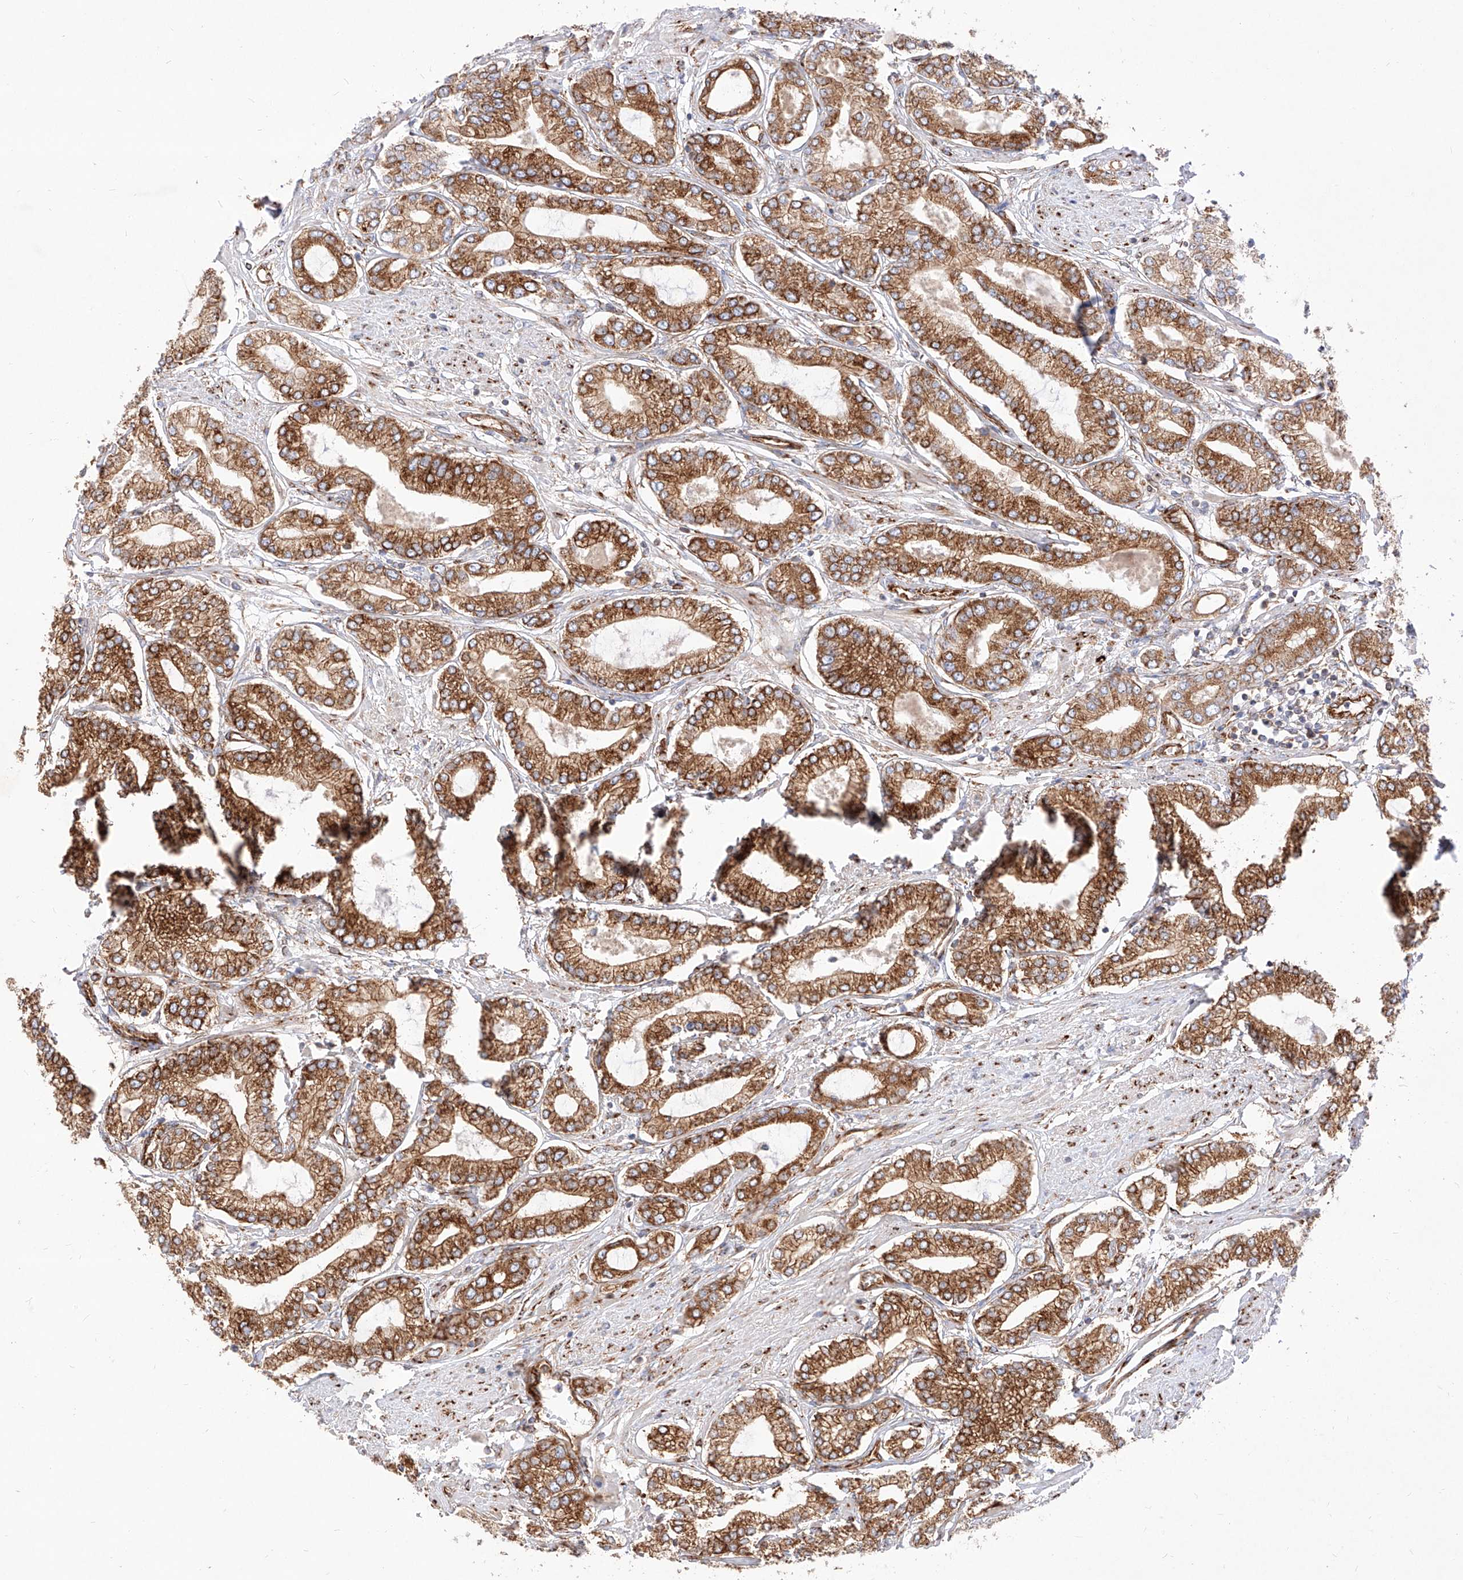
{"staining": {"intensity": "moderate", "quantity": ">75%", "location": "cytoplasmic/membranous"}, "tissue": "prostate cancer", "cell_type": "Tumor cells", "image_type": "cancer", "snomed": [{"axis": "morphology", "description": "Adenocarcinoma, Low grade"}, {"axis": "topography", "description": "Prostate"}], "caption": "High-power microscopy captured an immunohistochemistry photomicrograph of prostate cancer, revealing moderate cytoplasmic/membranous positivity in about >75% of tumor cells. (DAB (3,3'-diaminobenzidine) IHC, brown staining for protein, blue staining for nuclei).", "gene": "CSGALNACT2", "patient": {"sex": "male", "age": 63}}